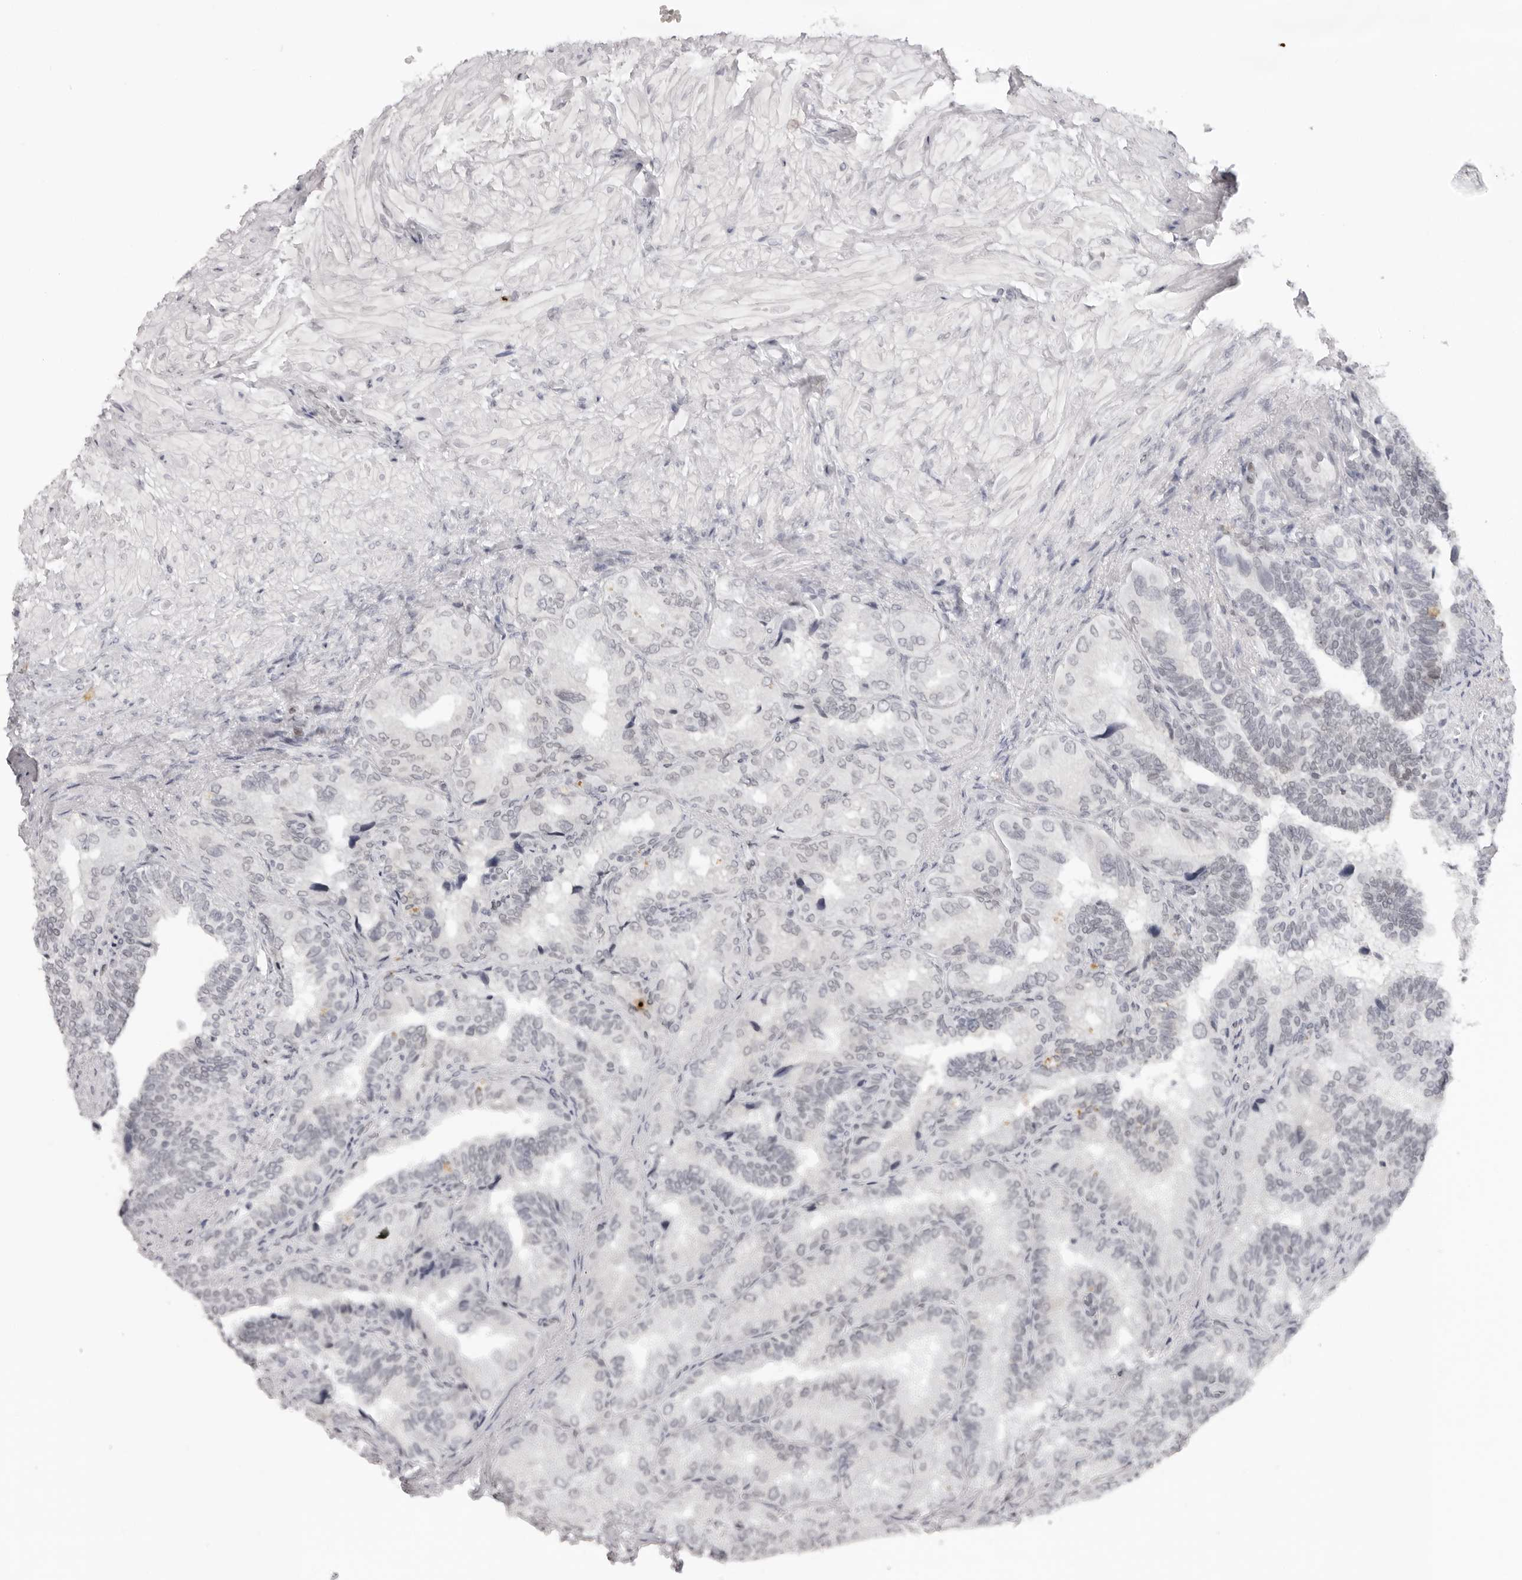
{"staining": {"intensity": "weak", "quantity": "<25%", "location": "nuclear"}, "tissue": "seminal vesicle", "cell_type": "Glandular cells", "image_type": "normal", "snomed": [{"axis": "morphology", "description": "Normal tissue, NOS"}, {"axis": "topography", "description": "Seminal veicle"}, {"axis": "topography", "description": "Peripheral nerve tissue"}], "caption": "Protein analysis of unremarkable seminal vesicle shows no significant expression in glandular cells. (DAB (3,3'-diaminobenzidine) immunohistochemistry (IHC) with hematoxylin counter stain).", "gene": "MAFK", "patient": {"sex": "male", "age": 63}}